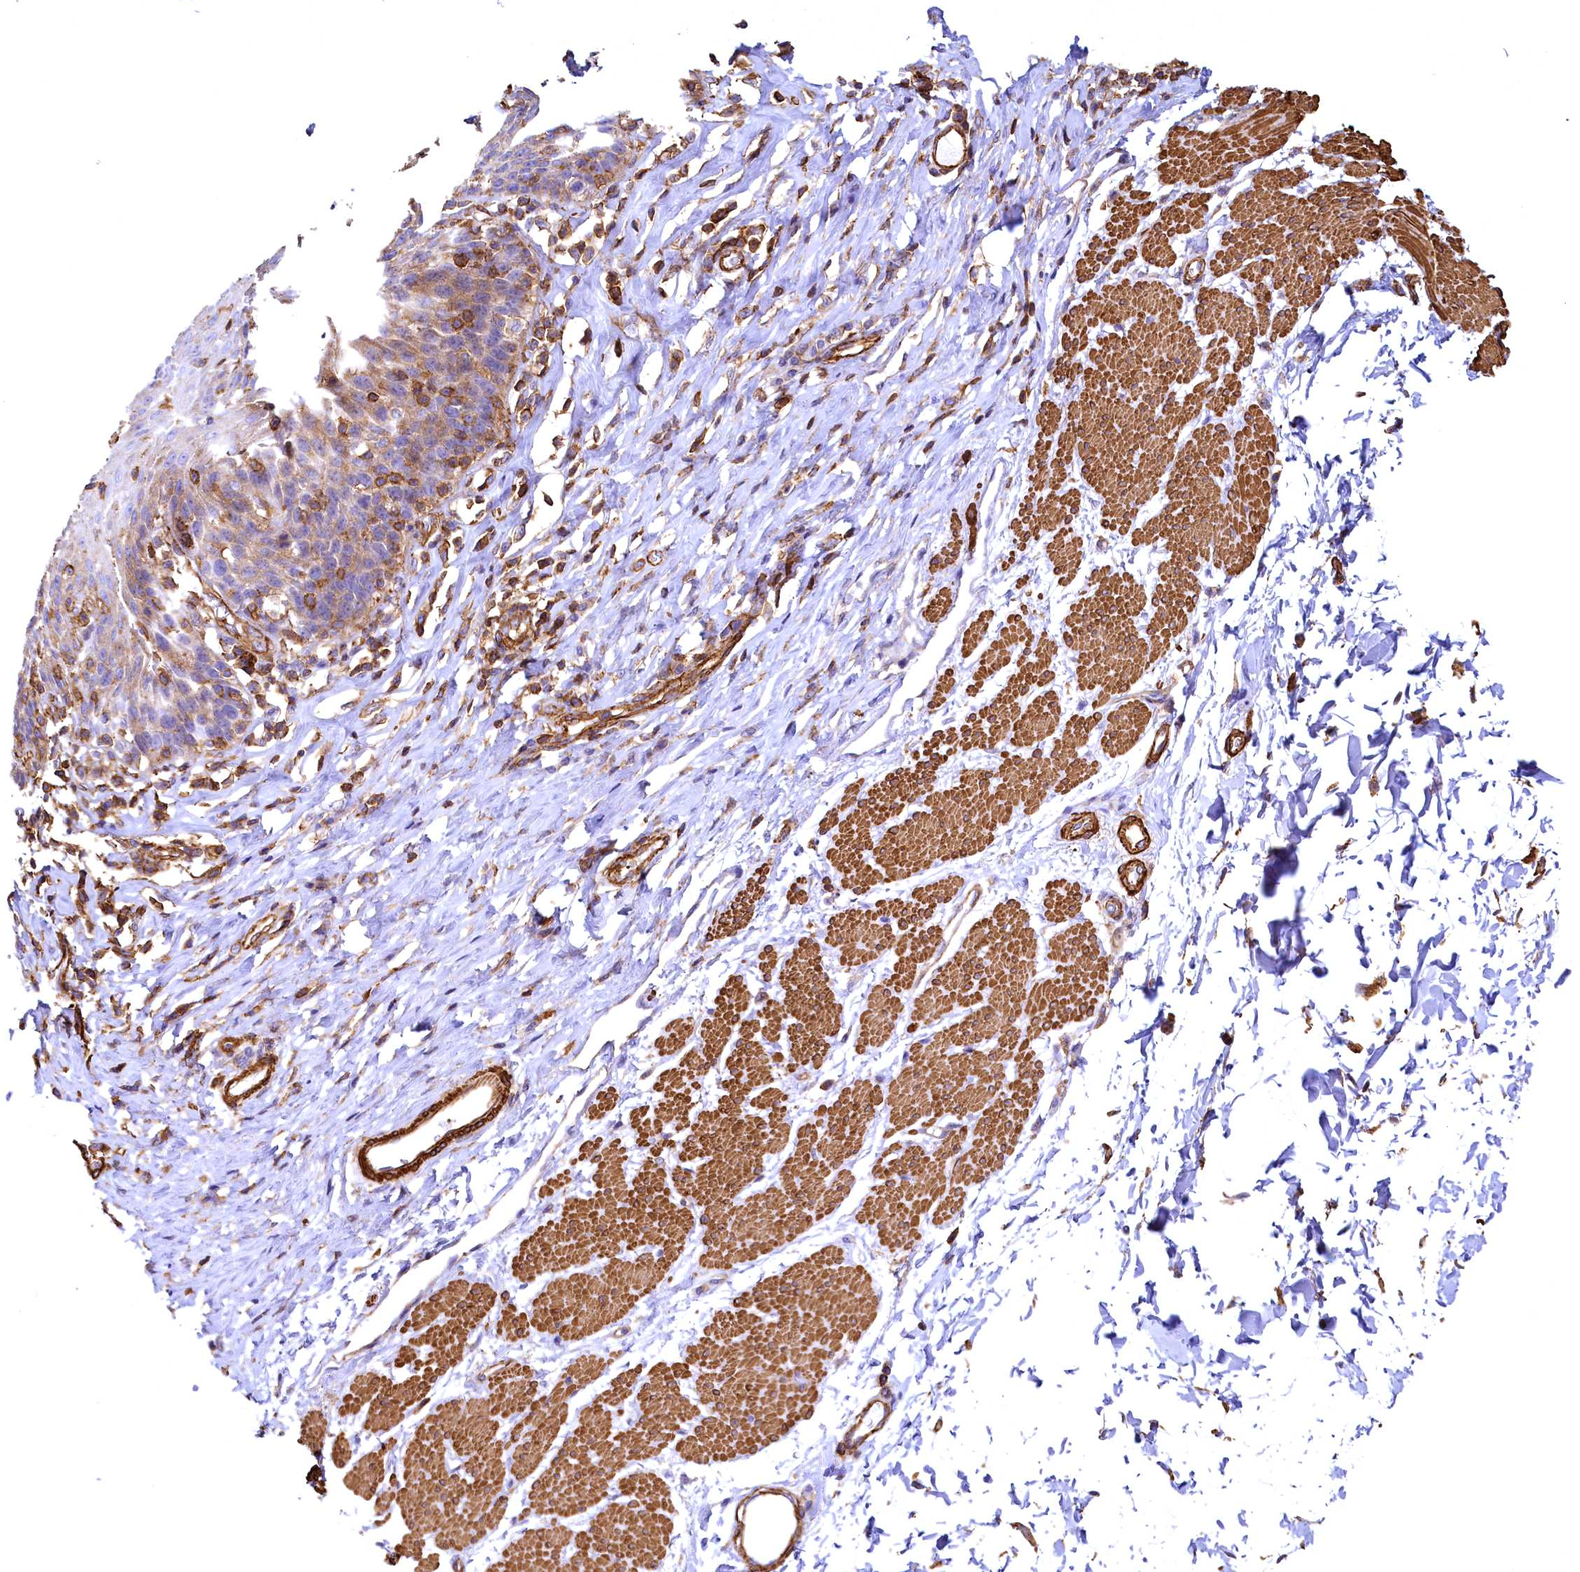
{"staining": {"intensity": "moderate", "quantity": "<25%", "location": "cytoplasmic/membranous"}, "tissue": "esophagus", "cell_type": "Squamous epithelial cells", "image_type": "normal", "snomed": [{"axis": "morphology", "description": "Normal tissue, NOS"}, {"axis": "topography", "description": "Esophagus"}], "caption": "Immunohistochemistry (IHC) (DAB (3,3'-diaminobenzidine)) staining of normal esophagus displays moderate cytoplasmic/membranous protein positivity in approximately <25% of squamous epithelial cells.", "gene": "THBS1", "patient": {"sex": "female", "age": 61}}